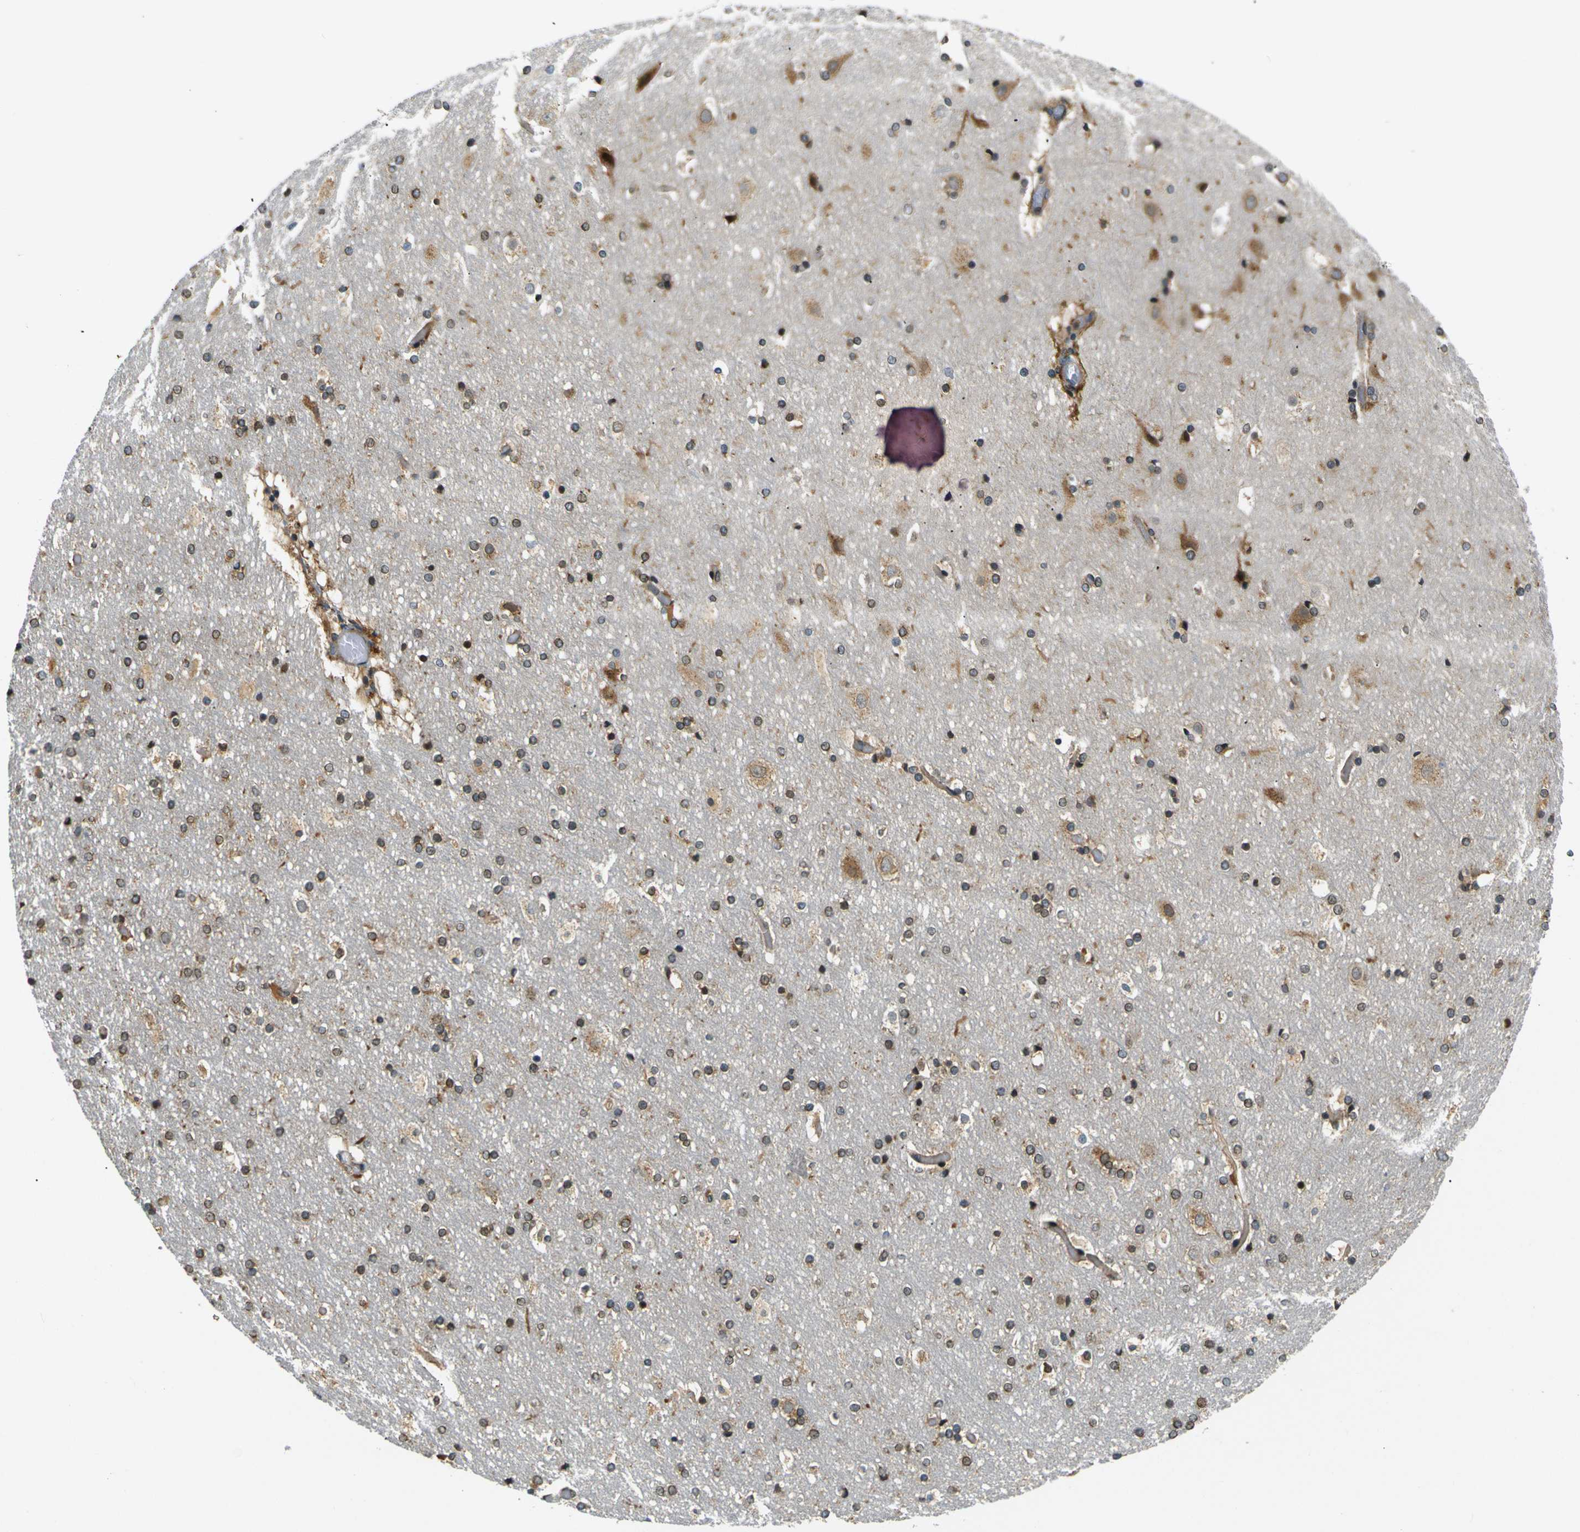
{"staining": {"intensity": "weak", "quantity": "25%-75%", "location": "cytoplasmic/membranous"}, "tissue": "cerebral cortex", "cell_type": "Endothelial cells", "image_type": "normal", "snomed": [{"axis": "morphology", "description": "Normal tissue, NOS"}, {"axis": "topography", "description": "Cerebral cortex"}], "caption": "Unremarkable cerebral cortex was stained to show a protein in brown. There is low levels of weak cytoplasmic/membranous positivity in approximately 25%-75% of endothelial cells. The staining was performed using DAB (3,3'-diaminobenzidine), with brown indicating positive protein expression. Nuclei are stained blue with hematoxylin.", "gene": "ABCE1", "patient": {"sex": "male", "age": 57}}